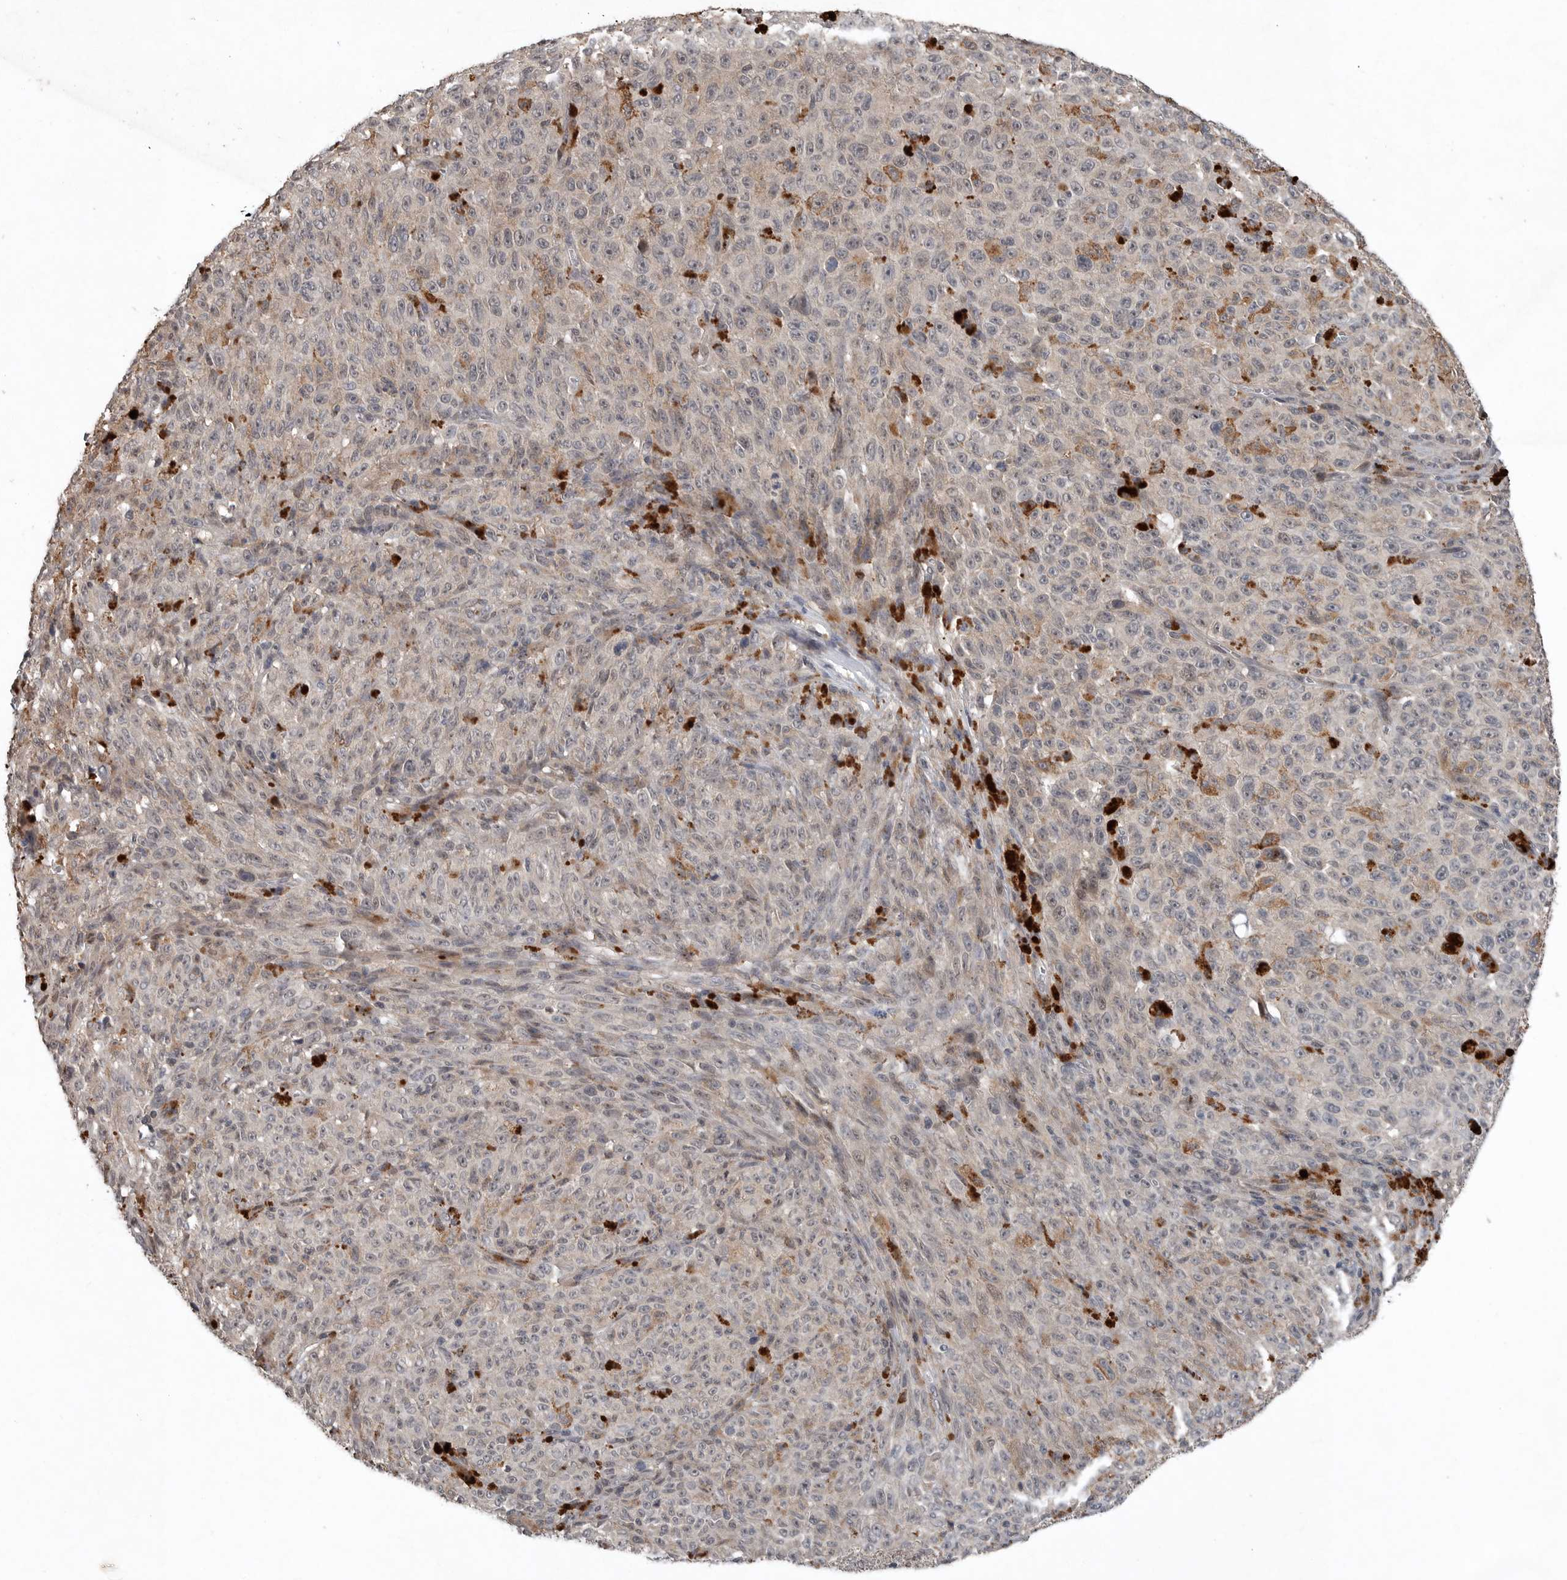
{"staining": {"intensity": "moderate", "quantity": "25%-75%", "location": "cytoplasmic/membranous"}, "tissue": "melanoma", "cell_type": "Tumor cells", "image_type": "cancer", "snomed": [{"axis": "morphology", "description": "Malignant melanoma, NOS"}, {"axis": "topography", "description": "Skin"}], "caption": "Protein expression analysis of human malignant melanoma reveals moderate cytoplasmic/membranous positivity in about 25%-75% of tumor cells.", "gene": "SCP2", "patient": {"sex": "female", "age": 82}}